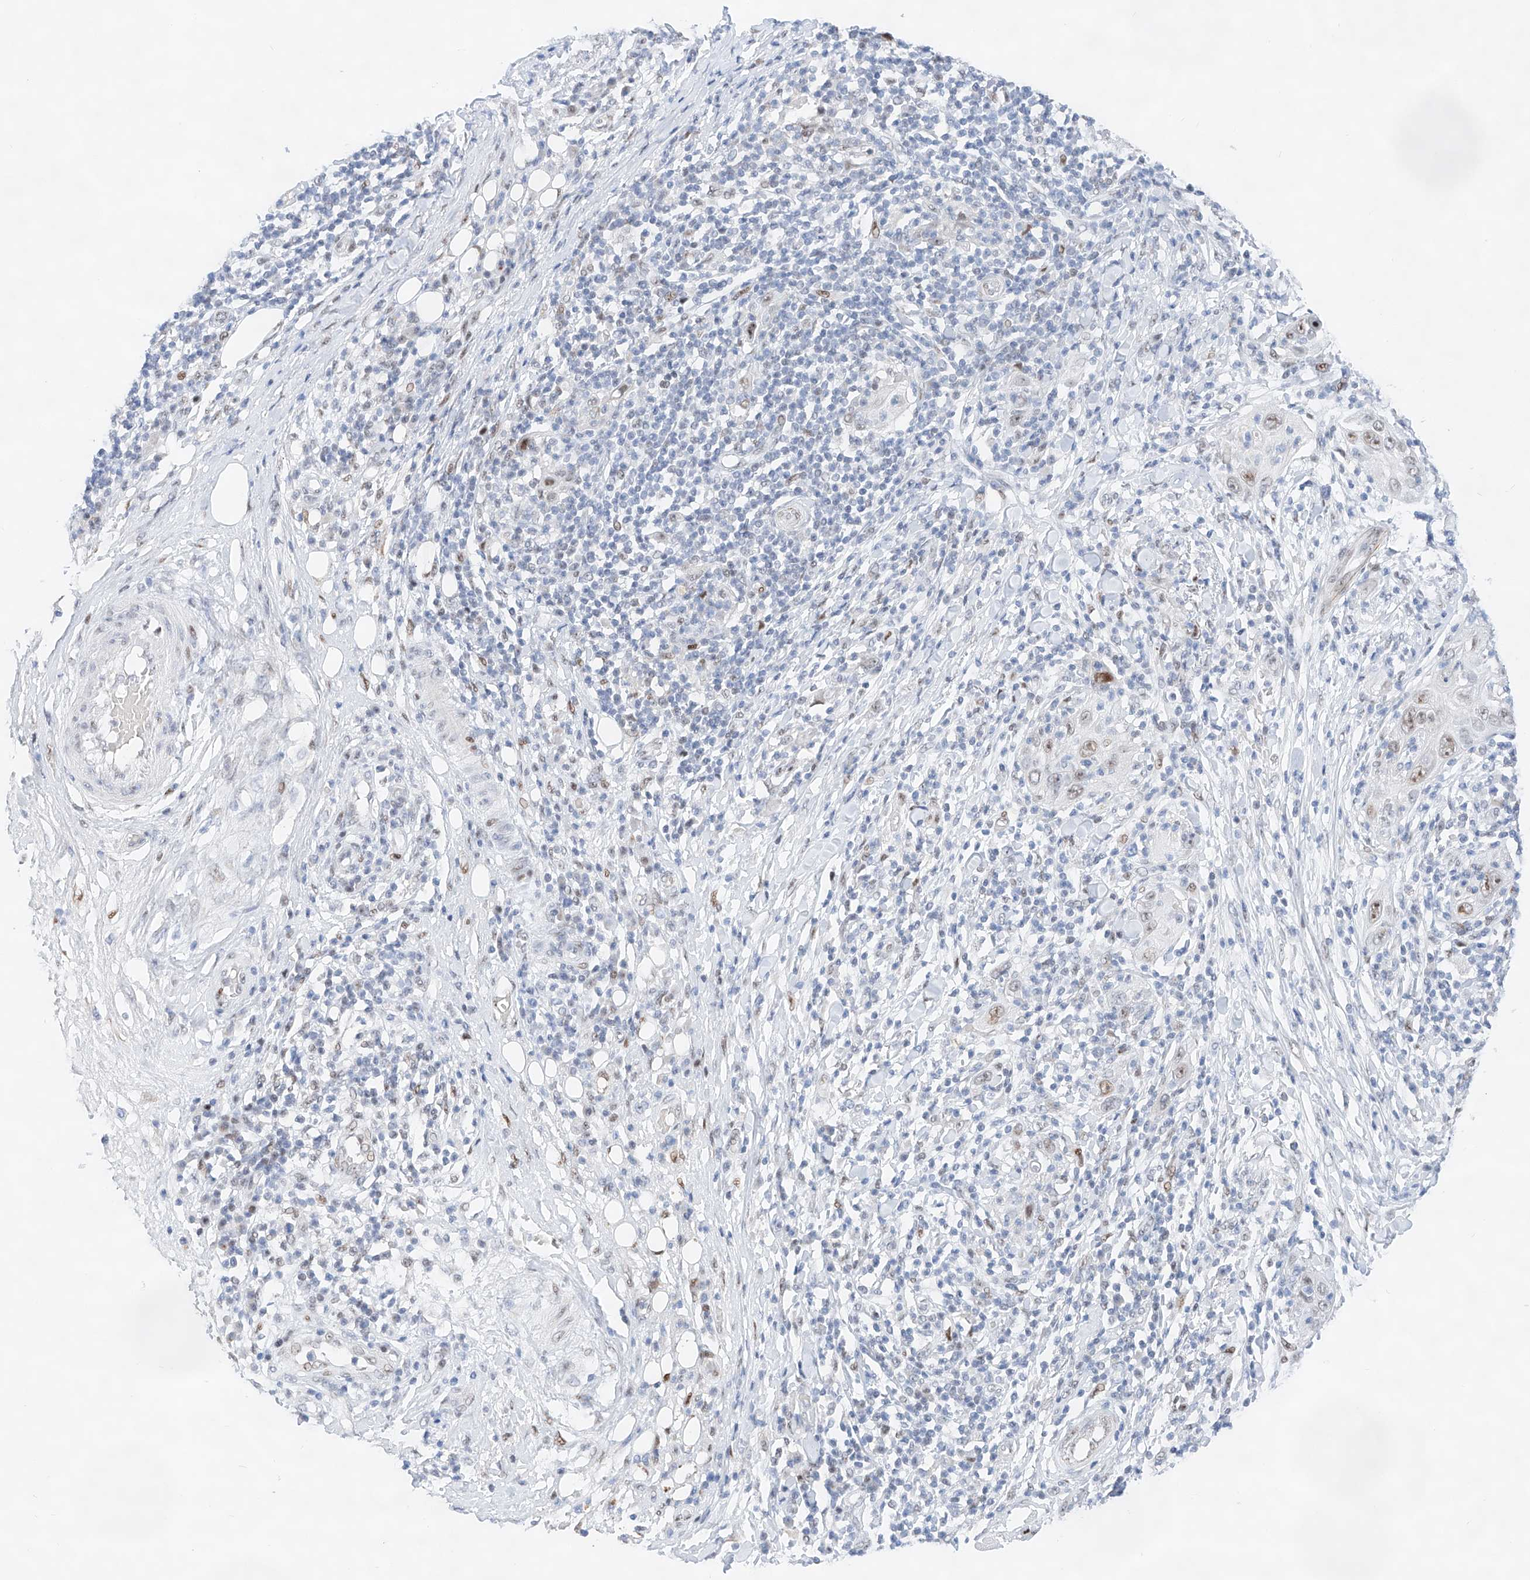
{"staining": {"intensity": "moderate", "quantity": ">75%", "location": "nuclear"}, "tissue": "skin cancer", "cell_type": "Tumor cells", "image_type": "cancer", "snomed": [{"axis": "morphology", "description": "Squamous cell carcinoma, NOS"}, {"axis": "topography", "description": "Skin"}], "caption": "High-magnification brightfield microscopy of skin squamous cell carcinoma stained with DAB (brown) and counterstained with hematoxylin (blue). tumor cells exhibit moderate nuclear expression is seen in about>75% of cells. The staining was performed using DAB to visualize the protein expression in brown, while the nuclei were stained in blue with hematoxylin (Magnification: 20x).", "gene": "NT5C3B", "patient": {"sex": "female", "age": 88}}